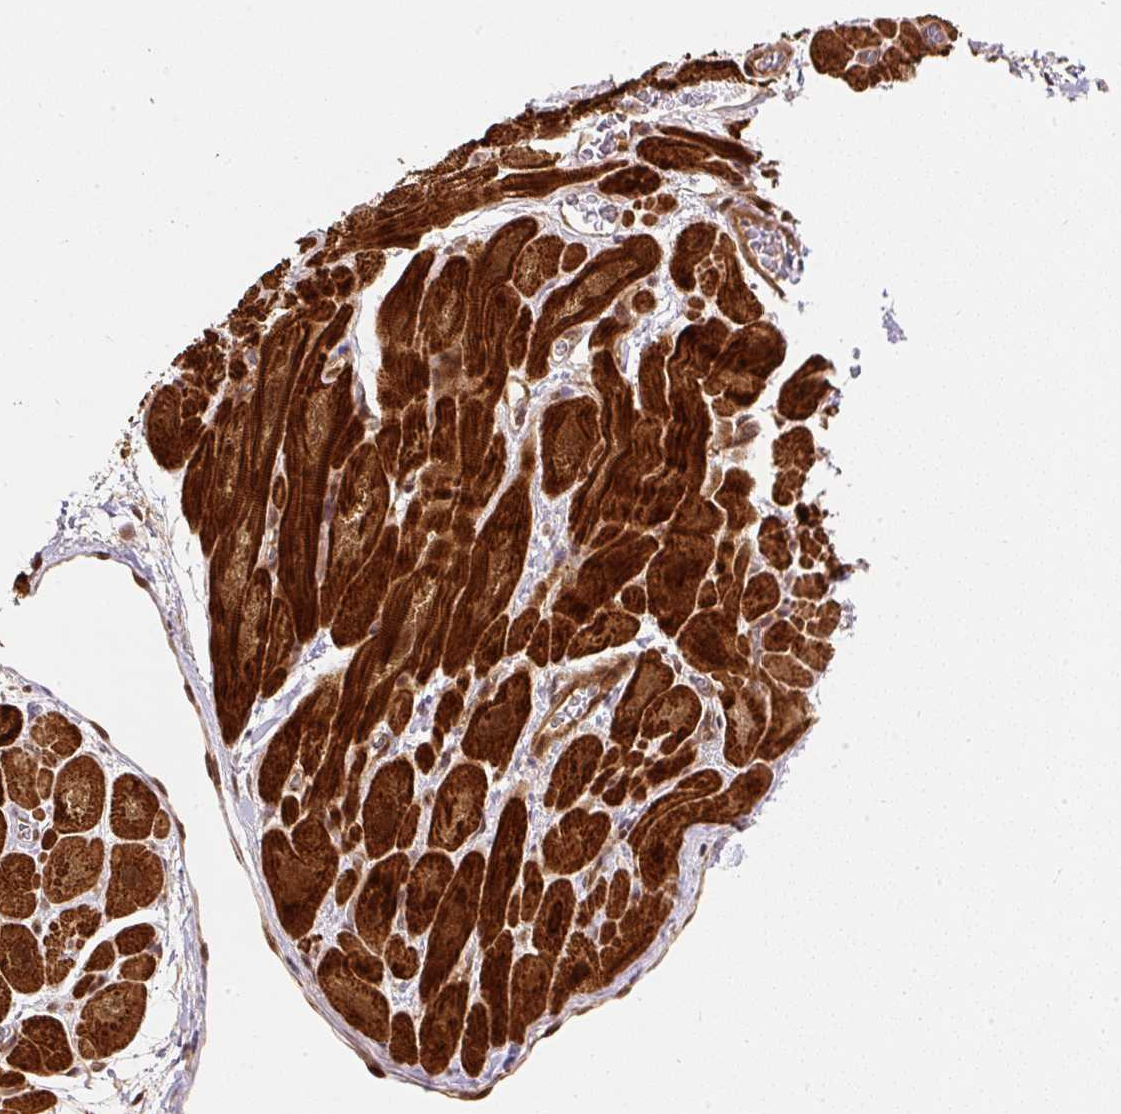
{"staining": {"intensity": "strong", "quantity": ">75%", "location": "cytoplasmic/membranous,nuclear"}, "tissue": "heart muscle", "cell_type": "Cardiomyocytes", "image_type": "normal", "snomed": [{"axis": "morphology", "description": "Normal tissue, NOS"}, {"axis": "topography", "description": "Heart"}], "caption": "A high-resolution micrograph shows immunohistochemistry (IHC) staining of unremarkable heart muscle, which shows strong cytoplasmic/membranous,nuclear staining in approximately >75% of cardiomyocytes. (Stains: DAB in brown, nuclei in blue, Microscopy: brightfield microscopy at high magnification).", "gene": "PSMD1", "patient": {"sex": "male", "age": 49}}